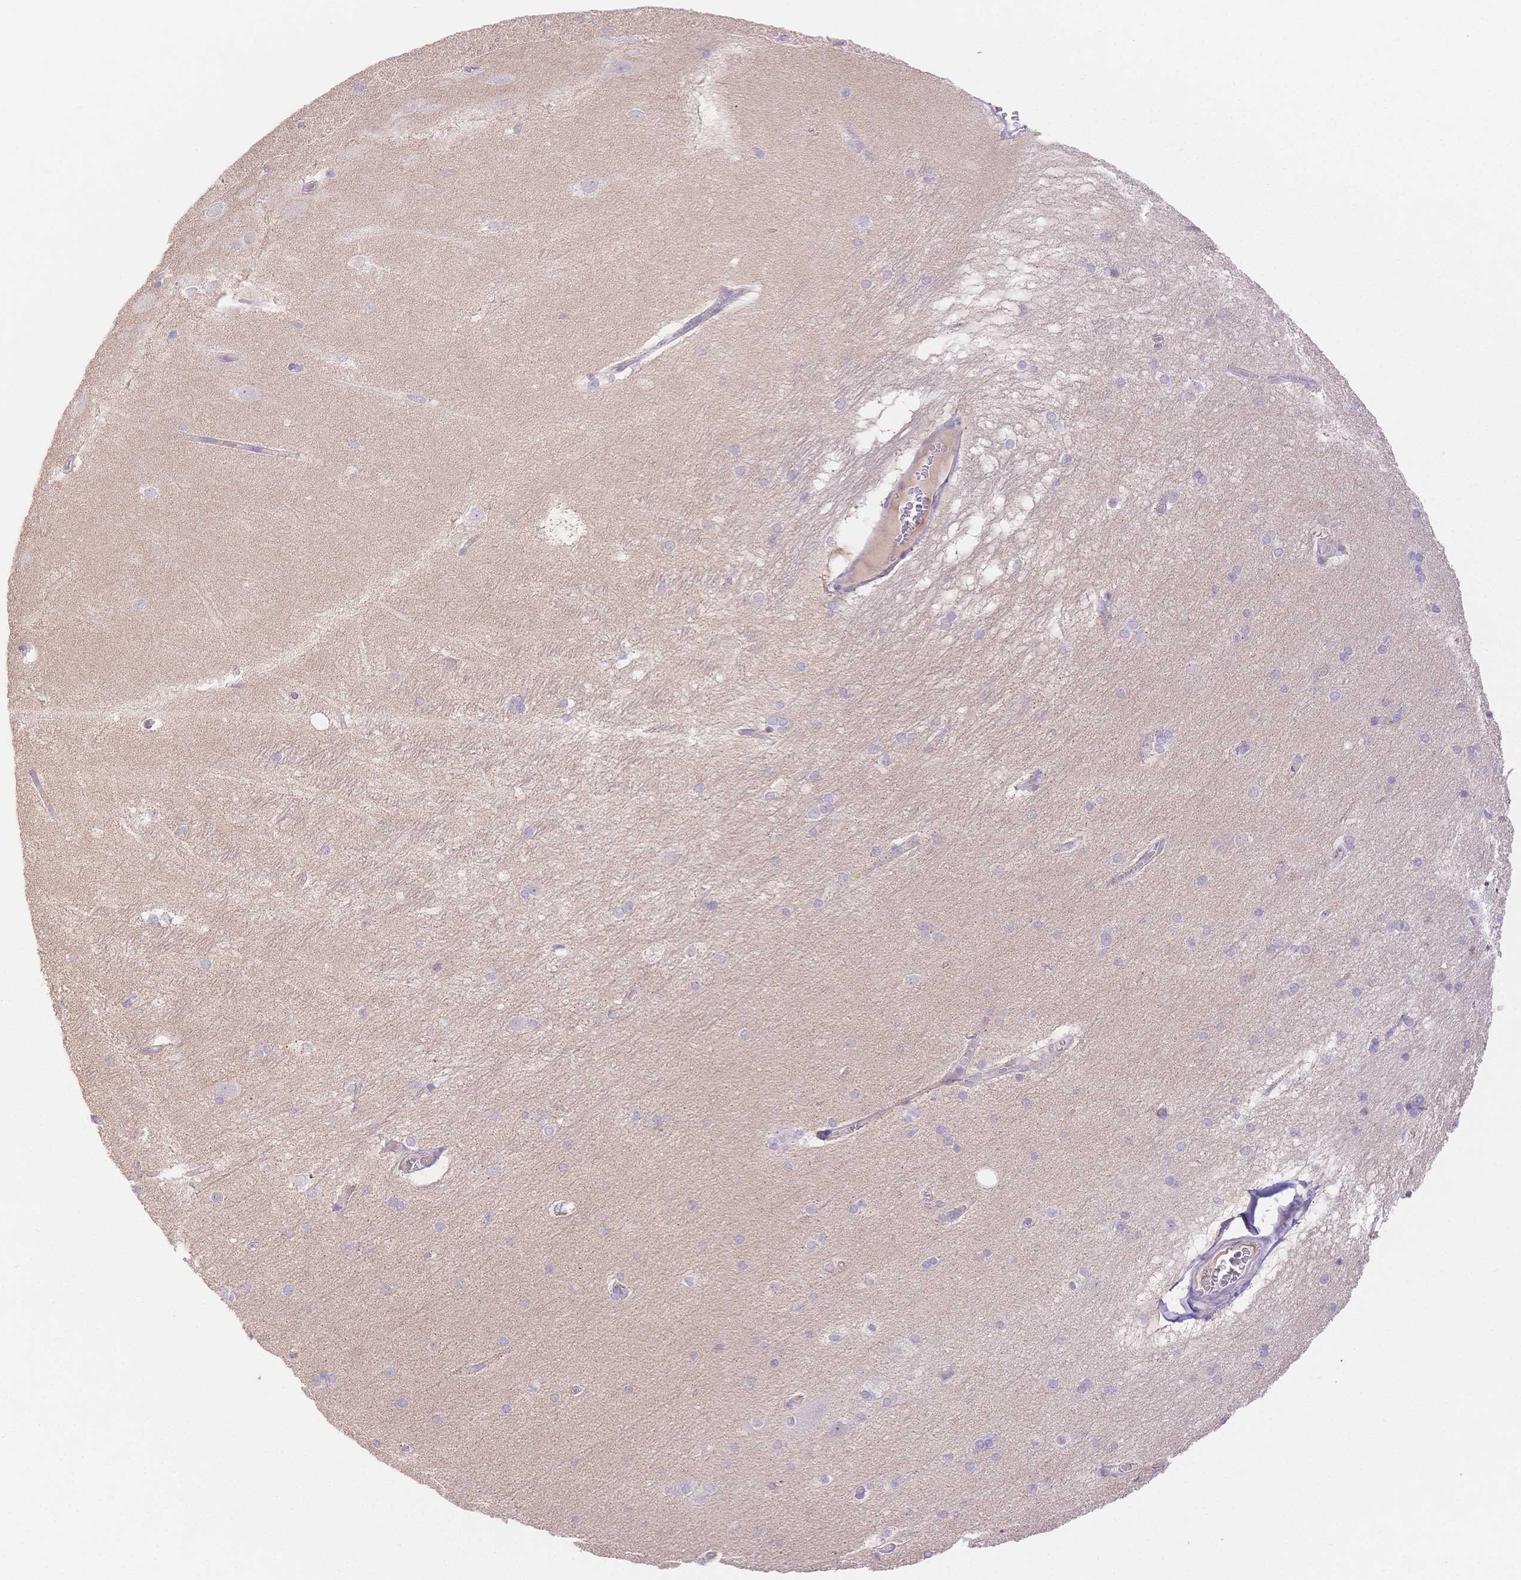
{"staining": {"intensity": "negative", "quantity": "none", "location": "none"}, "tissue": "hippocampus", "cell_type": "Glial cells", "image_type": "normal", "snomed": [{"axis": "morphology", "description": "Normal tissue, NOS"}, {"axis": "topography", "description": "Cerebral cortex"}, {"axis": "topography", "description": "Hippocampus"}], "caption": "Immunohistochemical staining of unremarkable human hippocampus reveals no significant positivity in glial cells. (Brightfield microscopy of DAB (3,3'-diaminobenzidine) immunohistochemistry (IHC) at high magnification).", "gene": "WDR54", "patient": {"sex": "female", "age": 19}}